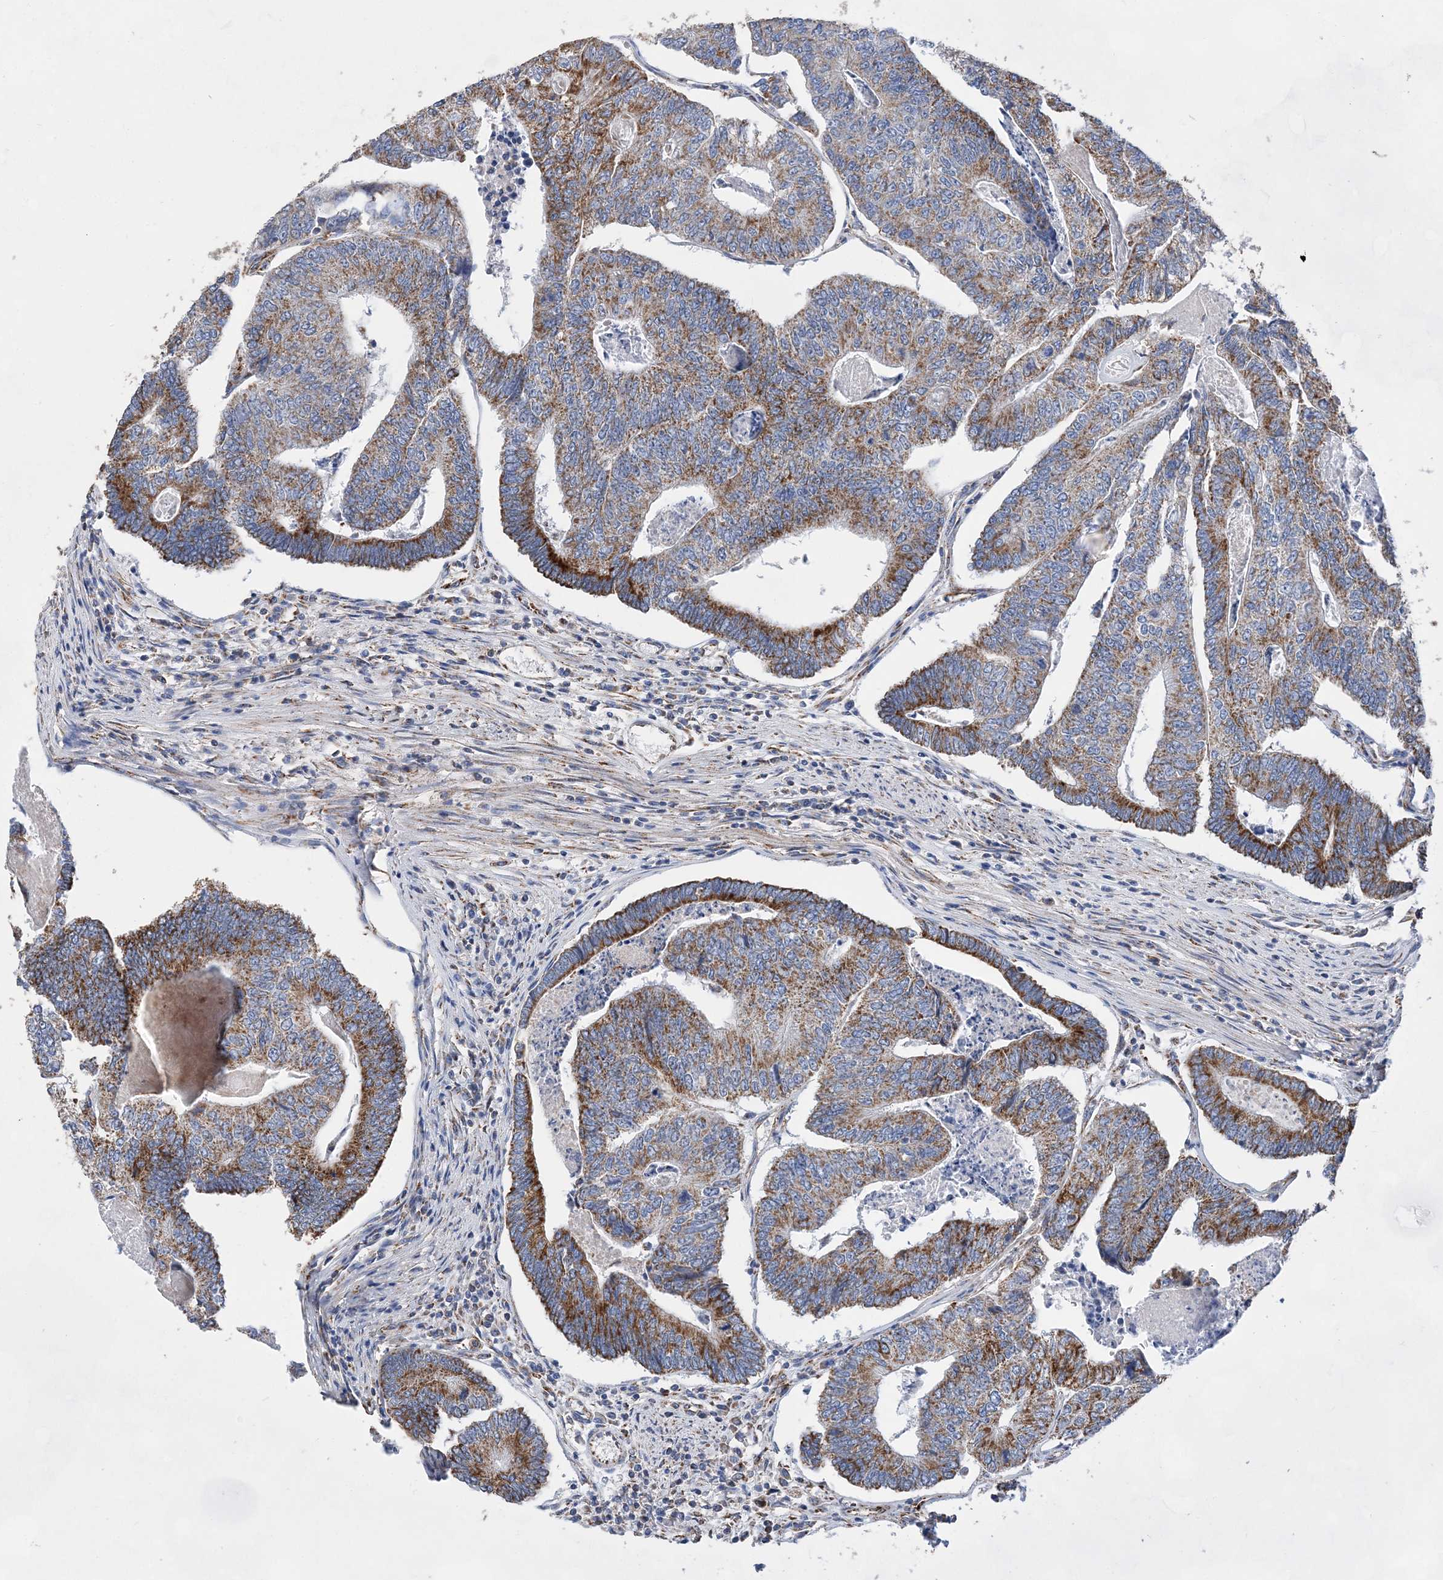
{"staining": {"intensity": "strong", "quantity": ">75%", "location": "cytoplasmic/membranous"}, "tissue": "colorectal cancer", "cell_type": "Tumor cells", "image_type": "cancer", "snomed": [{"axis": "morphology", "description": "Adenocarcinoma, NOS"}, {"axis": "topography", "description": "Colon"}], "caption": "Protein staining of colorectal cancer (adenocarcinoma) tissue displays strong cytoplasmic/membranous positivity in approximately >75% of tumor cells.", "gene": "ACOT9", "patient": {"sex": "female", "age": 67}}